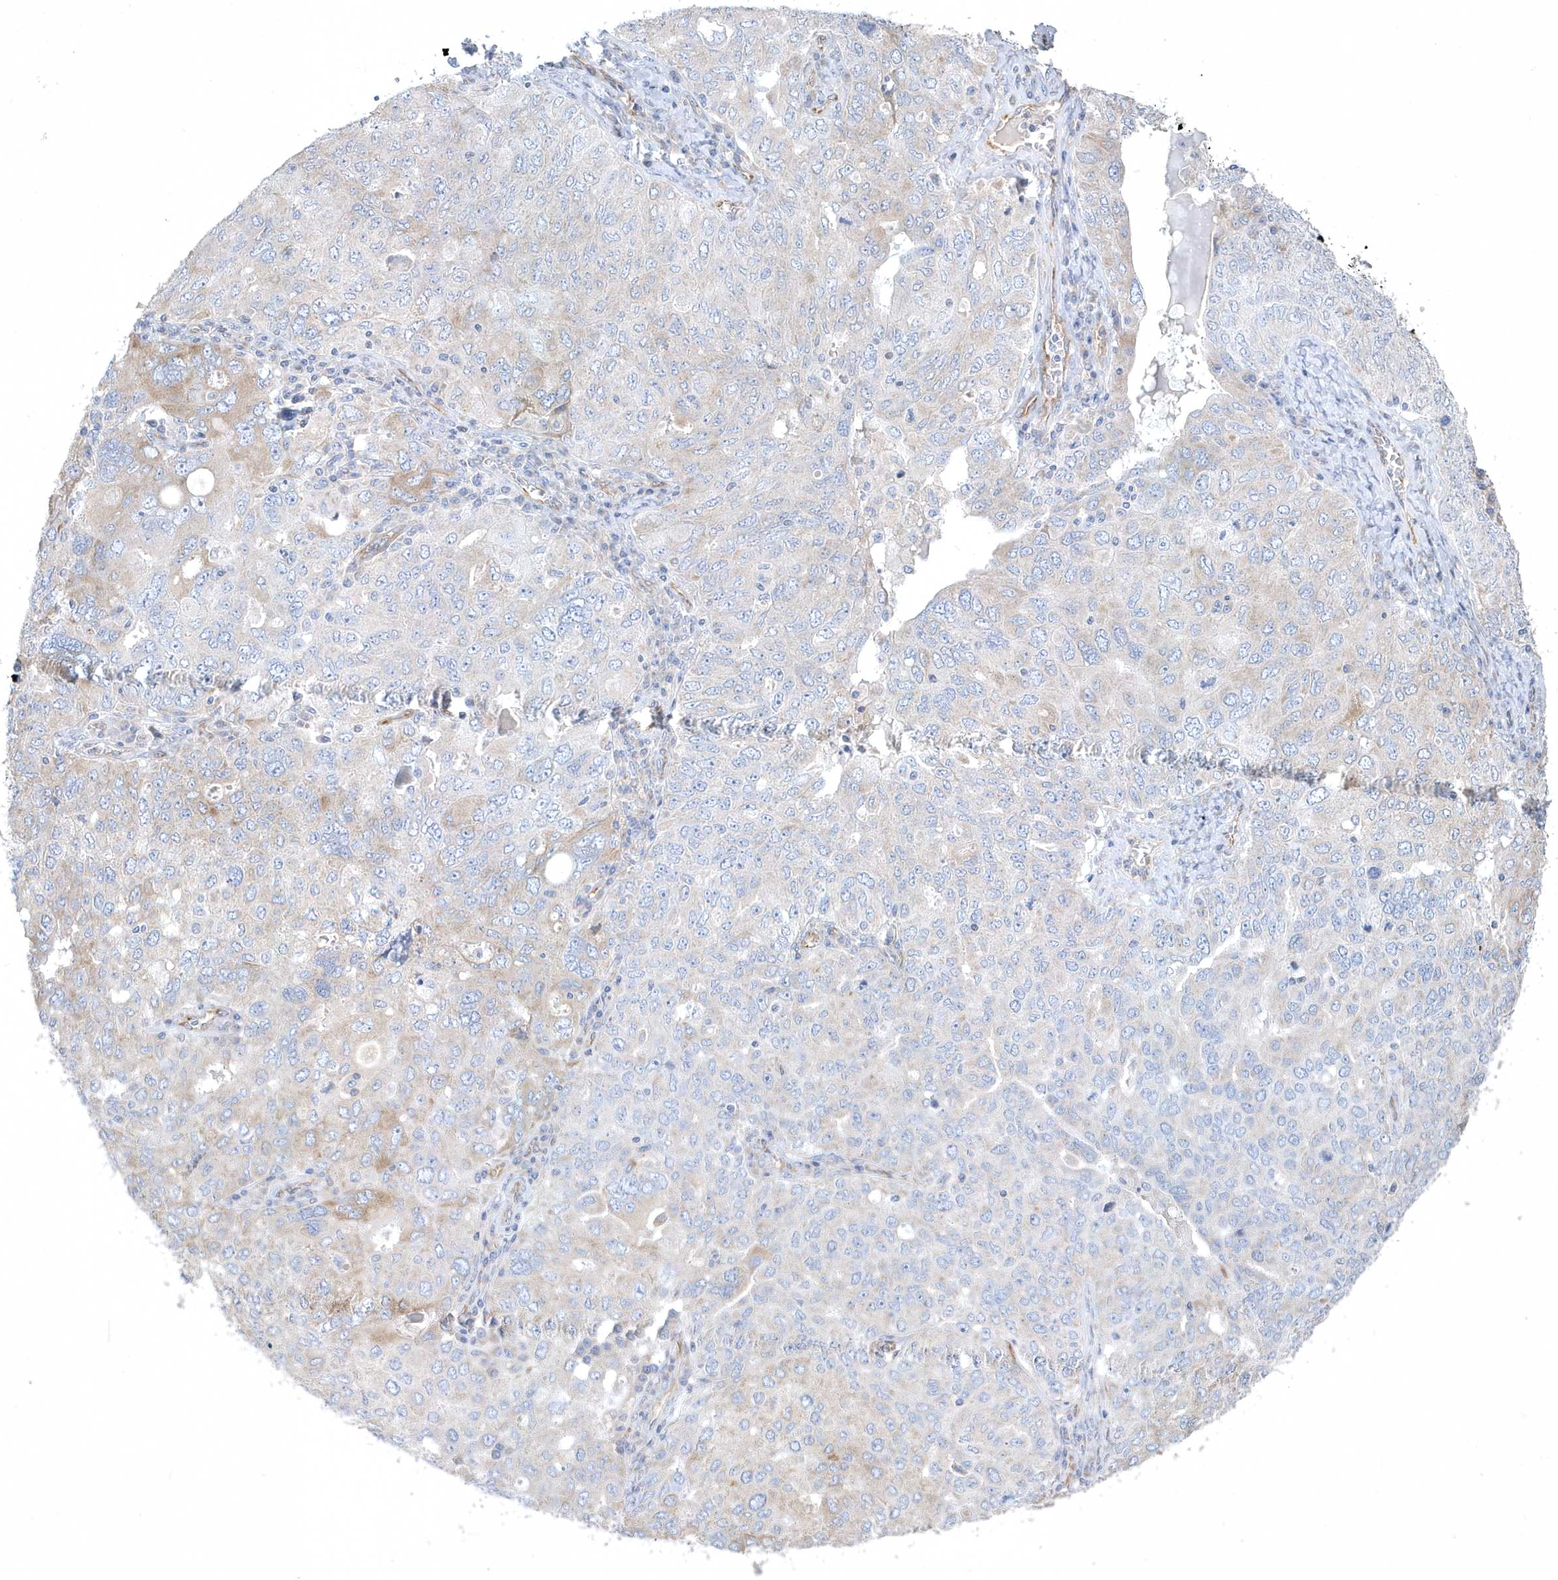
{"staining": {"intensity": "weak", "quantity": "25%-75%", "location": "cytoplasmic/membranous"}, "tissue": "ovarian cancer", "cell_type": "Tumor cells", "image_type": "cancer", "snomed": [{"axis": "morphology", "description": "Carcinoma, endometroid"}, {"axis": "topography", "description": "Ovary"}], "caption": "IHC staining of endometroid carcinoma (ovarian), which demonstrates low levels of weak cytoplasmic/membranous expression in about 25%-75% of tumor cells indicating weak cytoplasmic/membranous protein expression. The staining was performed using DAB (brown) for protein detection and nuclei were counterstained in hematoxylin (blue).", "gene": "DGAT1", "patient": {"sex": "female", "age": 62}}